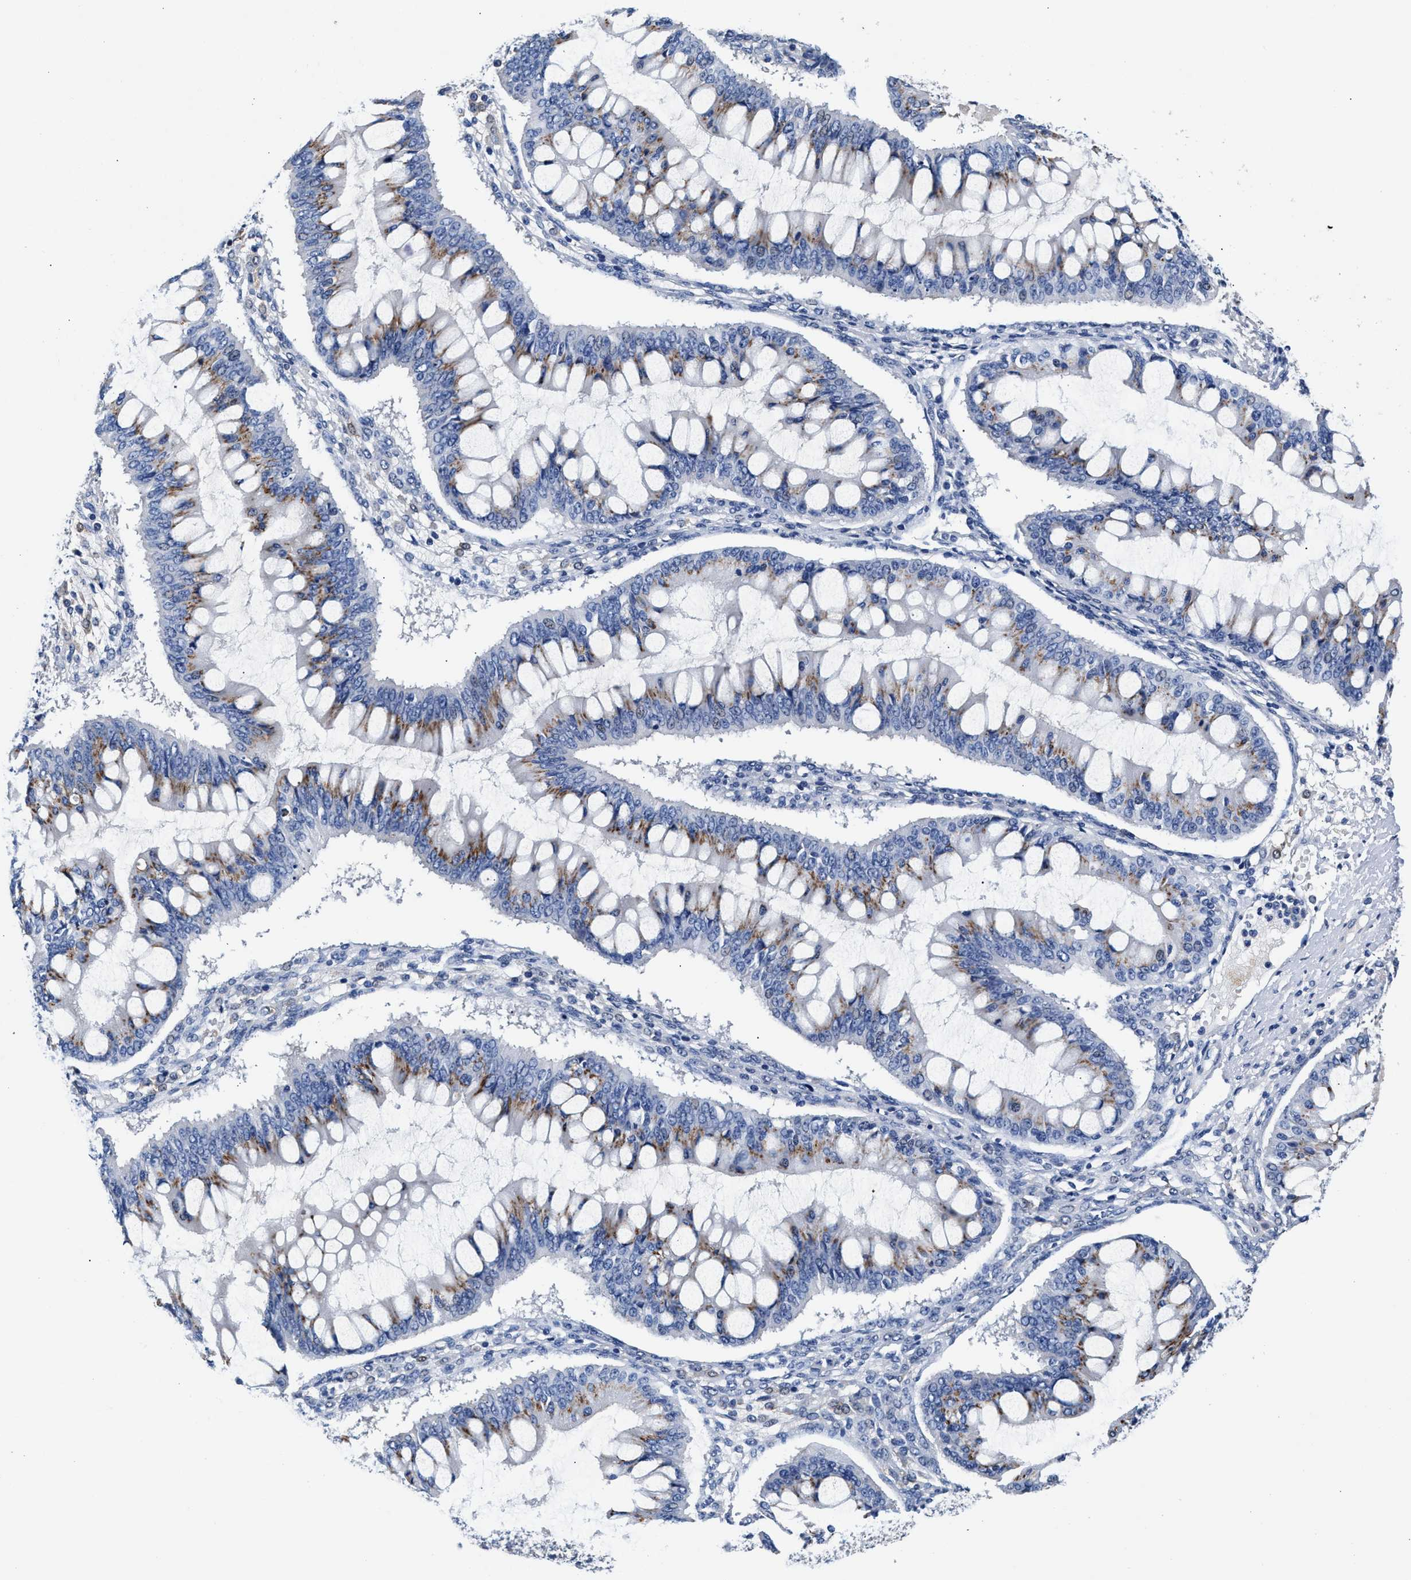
{"staining": {"intensity": "moderate", "quantity": ">75%", "location": "cytoplasmic/membranous"}, "tissue": "ovarian cancer", "cell_type": "Tumor cells", "image_type": "cancer", "snomed": [{"axis": "morphology", "description": "Cystadenocarcinoma, mucinous, NOS"}, {"axis": "topography", "description": "Ovary"}], "caption": "Human mucinous cystadenocarcinoma (ovarian) stained with a brown dye displays moderate cytoplasmic/membranous positive positivity in approximately >75% of tumor cells.", "gene": "GSTM1", "patient": {"sex": "female", "age": 73}}